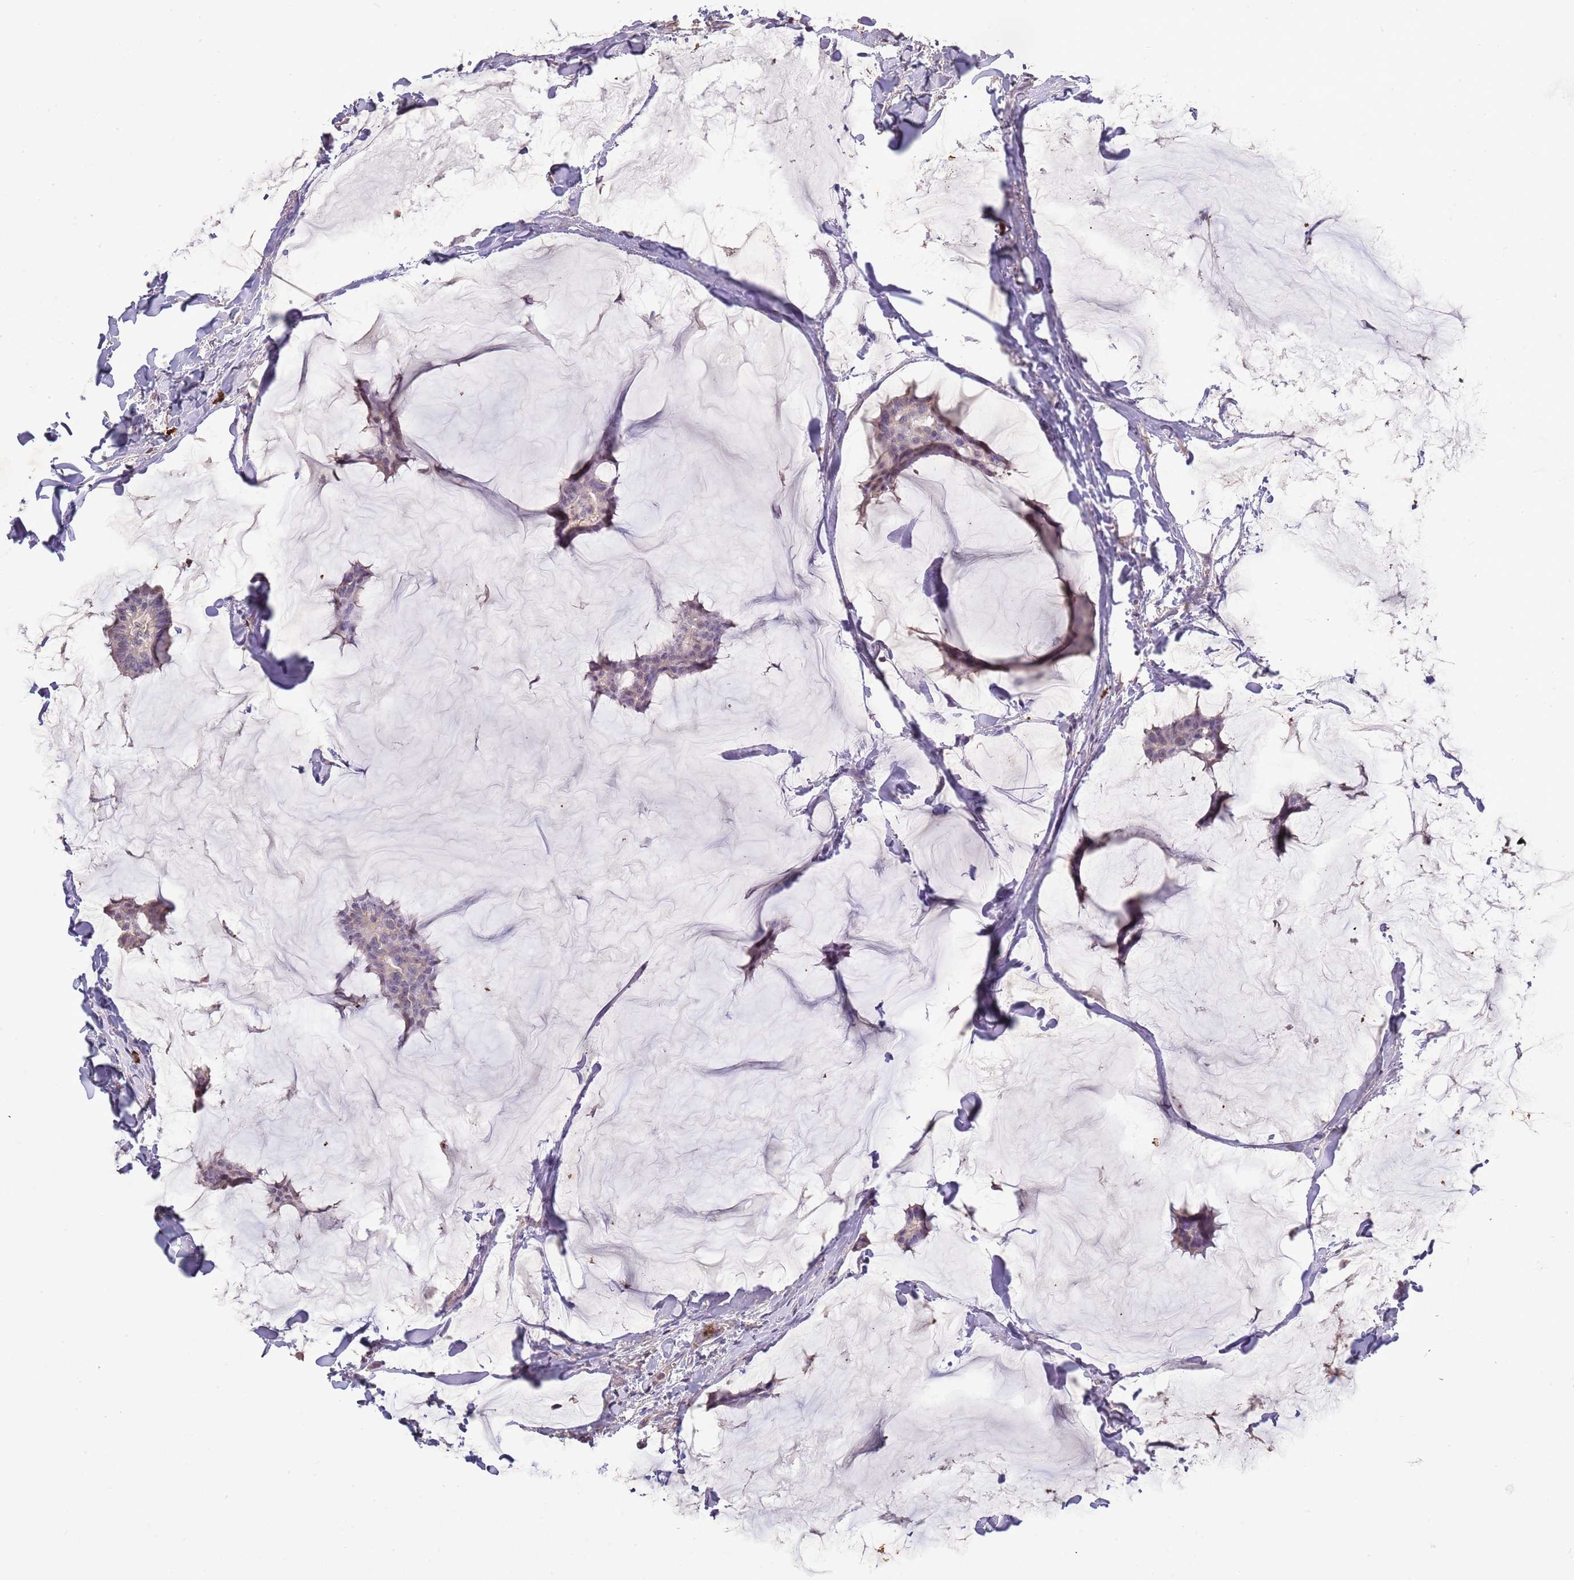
{"staining": {"intensity": "negative", "quantity": "none", "location": "none"}, "tissue": "breast cancer", "cell_type": "Tumor cells", "image_type": "cancer", "snomed": [{"axis": "morphology", "description": "Duct carcinoma"}, {"axis": "topography", "description": "Breast"}], "caption": "The immunohistochemistry histopathology image has no significant staining in tumor cells of breast cancer tissue.", "gene": "P2RY13", "patient": {"sex": "female", "age": 93}}